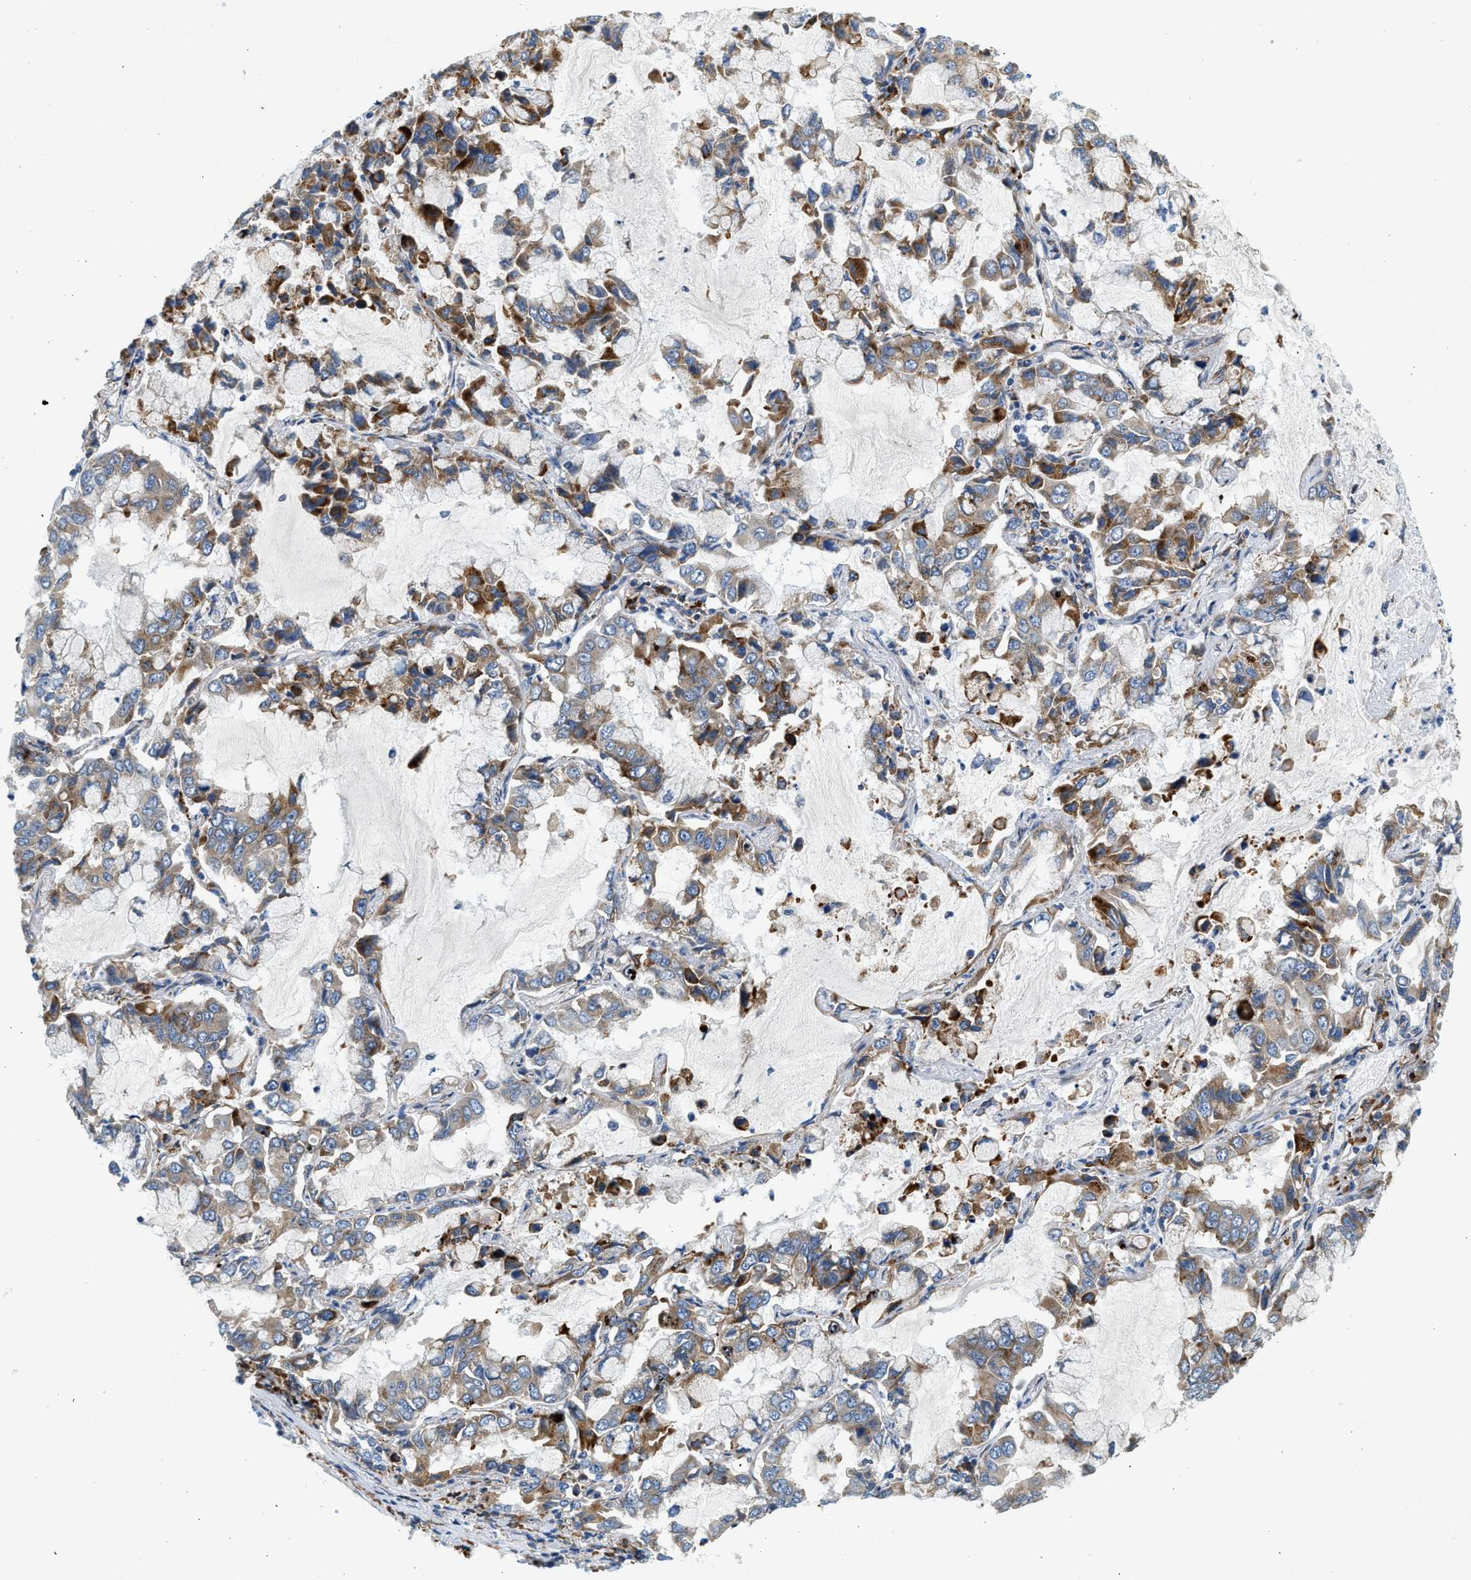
{"staining": {"intensity": "moderate", "quantity": ">75%", "location": "cytoplasmic/membranous"}, "tissue": "lung cancer", "cell_type": "Tumor cells", "image_type": "cancer", "snomed": [{"axis": "morphology", "description": "Adenocarcinoma, NOS"}, {"axis": "topography", "description": "Lung"}], "caption": "Lung adenocarcinoma stained with DAB (3,3'-diaminobenzidine) immunohistochemistry reveals medium levels of moderate cytoplasmic/membranous staining in about >75% of tumor cells. (Brightfield microscopy of DAB IHC at high magnification).", "gene": "CNTN6", "patient": {"sex": "male", "age": 64}}